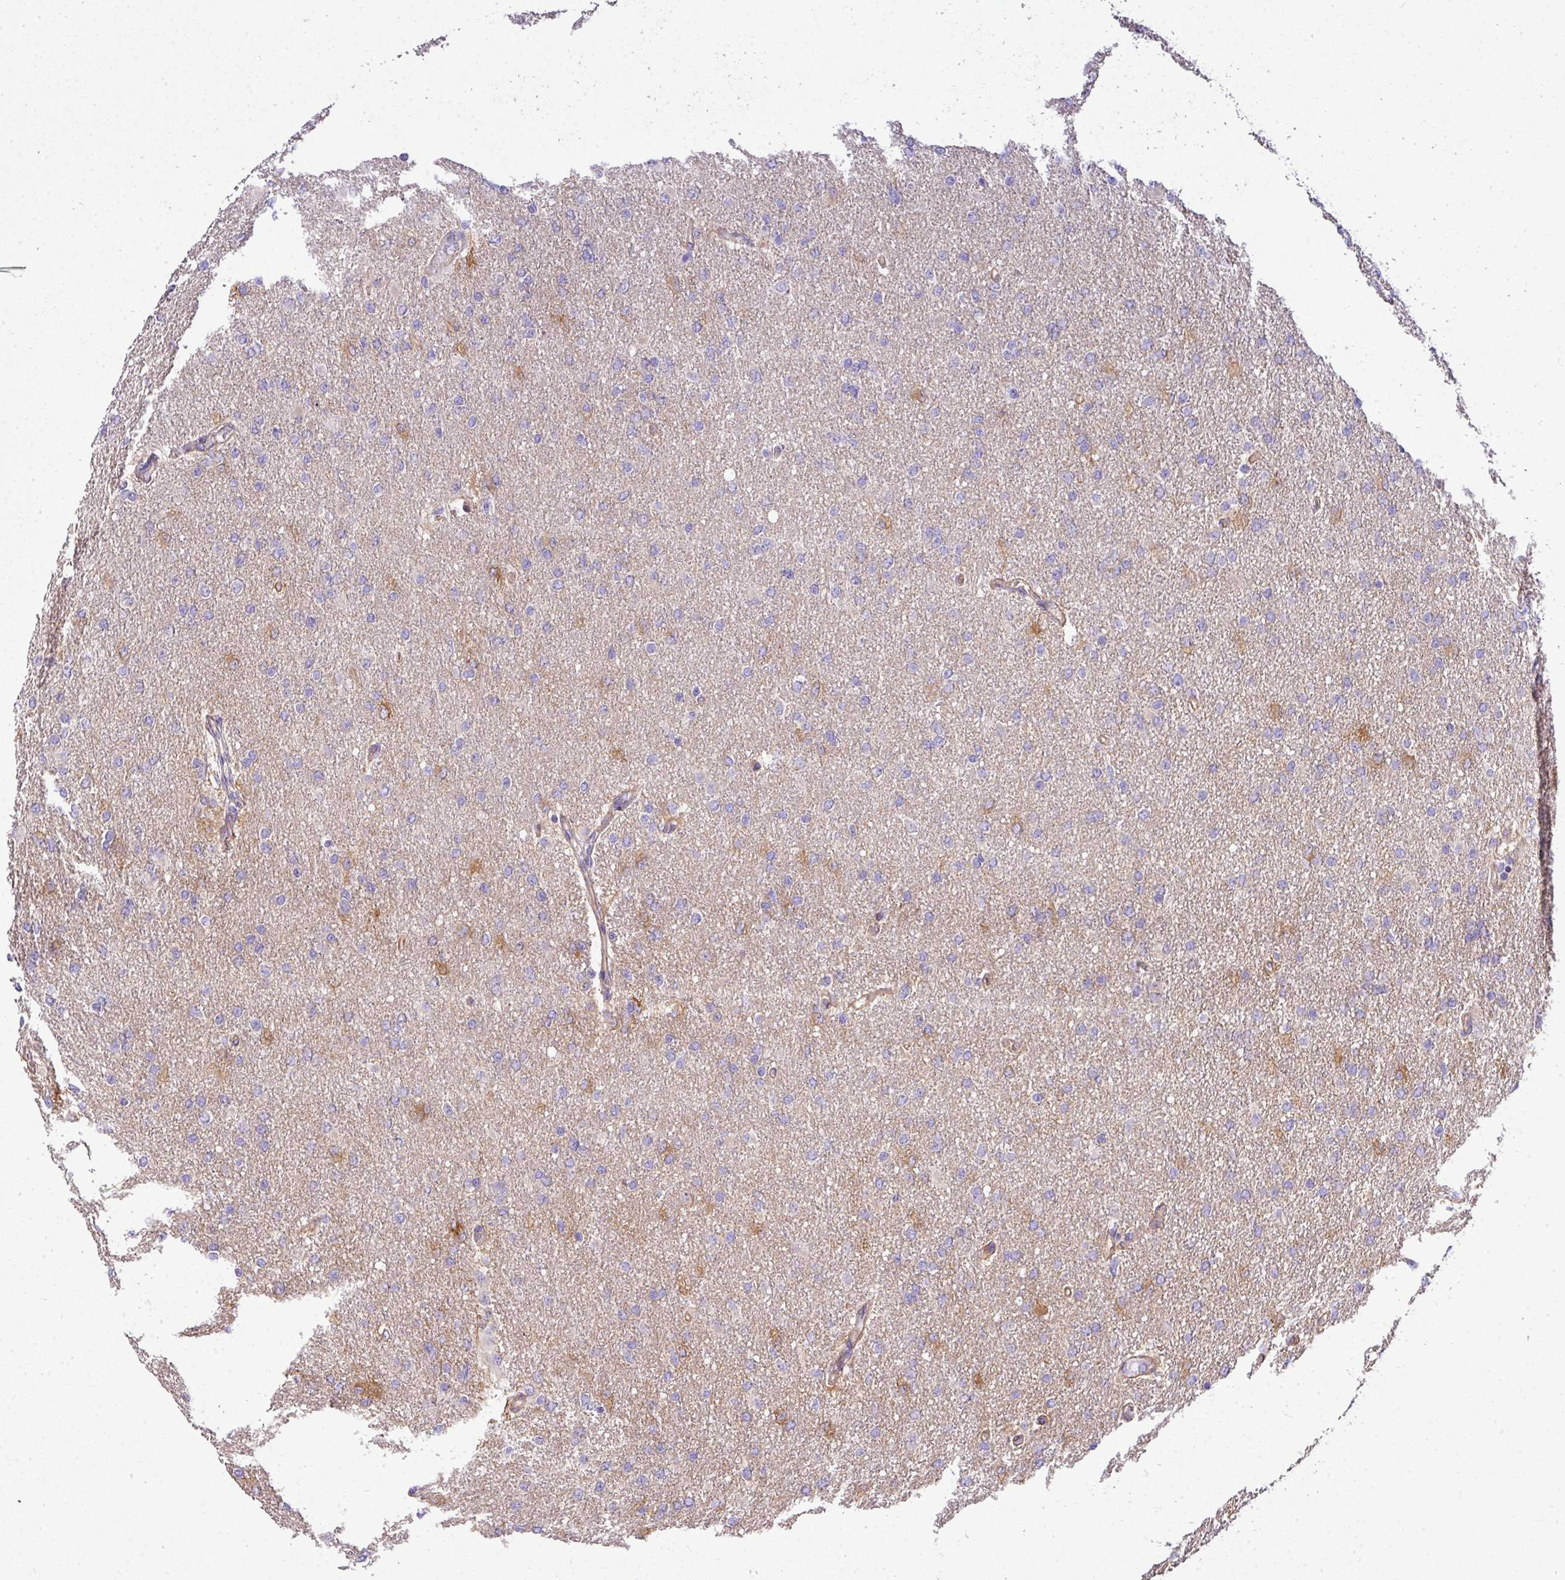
{"staining": {"intensity": "negative", "quantity": "none", "location": "none"}, "tissue": "glioma", "cell_type": "Tumor cells", "image_type": "cancer", "snomed": [{"axis": "morphology", "description": "Glioma, malignant, High grade"}, {"axis": "topography", "description": "Cerebral cortex"}], "caption": "The photomicrograph shows no staining of tumor cells in malignant high-grade glioma.", "gene": "PALS2", "patient": {"sex": "female", "age": 36}}